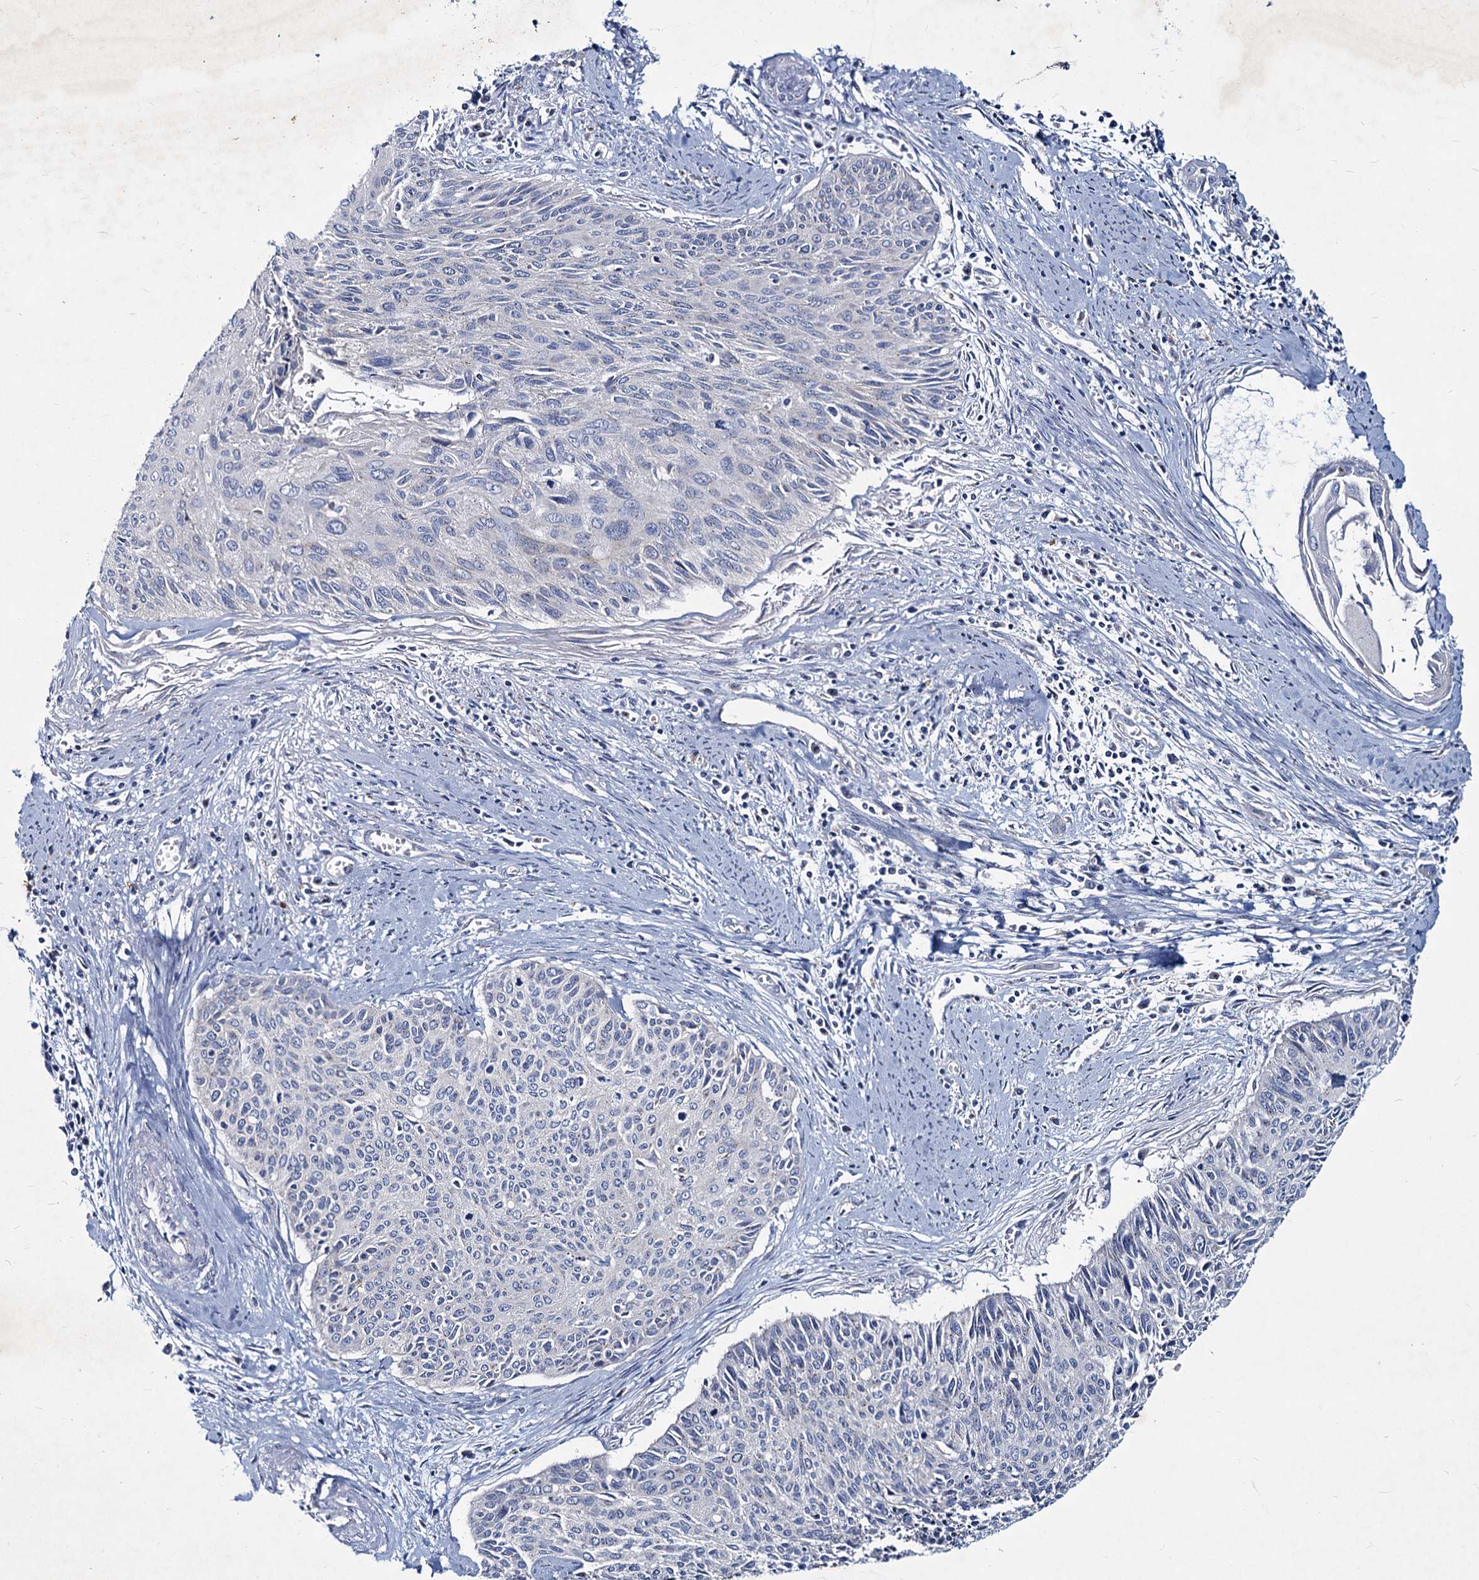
{"staining": {"intensity": "negative", "quantity": "none", "location": "none"}, "tissue": "cervical cancer", "cell_type": "Tumor cells", "image_type": "cancer", "snomed": [{"axis": "morphology", "description": "Squamous cell carcinoma, NOS"}, {"axis": "topography", "description": "Cervix"}], "caption": "Tumor cells are negative for brown protein staining in cervical squamous cell carcinoma.", "gene": "AGBL4", "patient": {"sex": "female", "age": 55}}